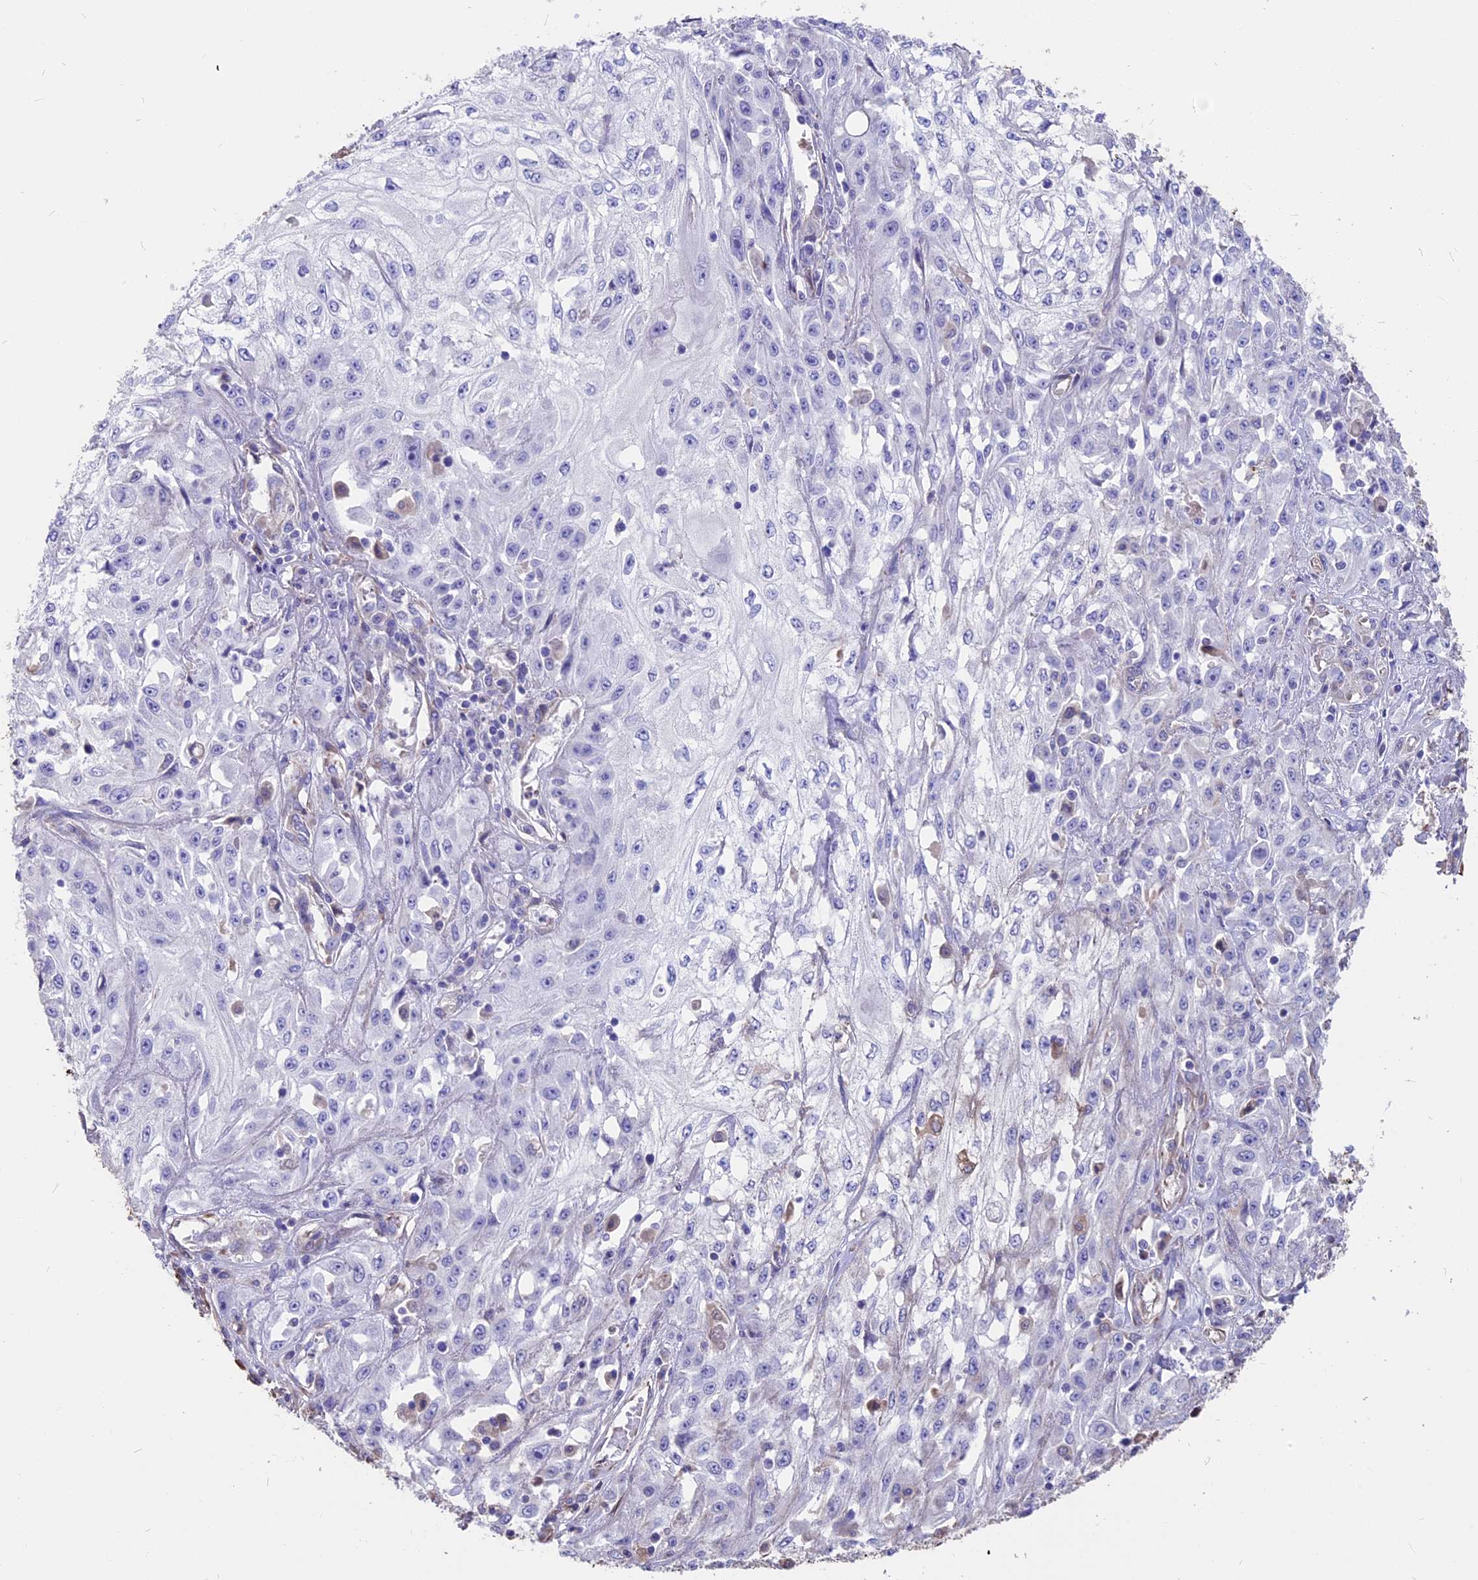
{"staining": {"intensity": "negative", "quantity": "none", "location": "none"}, "tissue": "skin cancer", "cell_type": "Tumor cells", "image_type": "cancer", "snomed": [{"axis": "morphology", "description": "Squamous cell carcinoma, NOS"}, {"axis": "morphology", "description": "Squamous cell carcinoma, metastatic, NOS"}, {"axis": "topography", "description": "Skin"}, {"axis": "topography", "description": "Lymph node"}], "caption": "DAB immunohistochemical staining of human squamous cell carcinoma (skin) shows no significant positivity in tumor cells.", "gene": "SEH1L", "patient": {"sex": "male", "age": 75}}